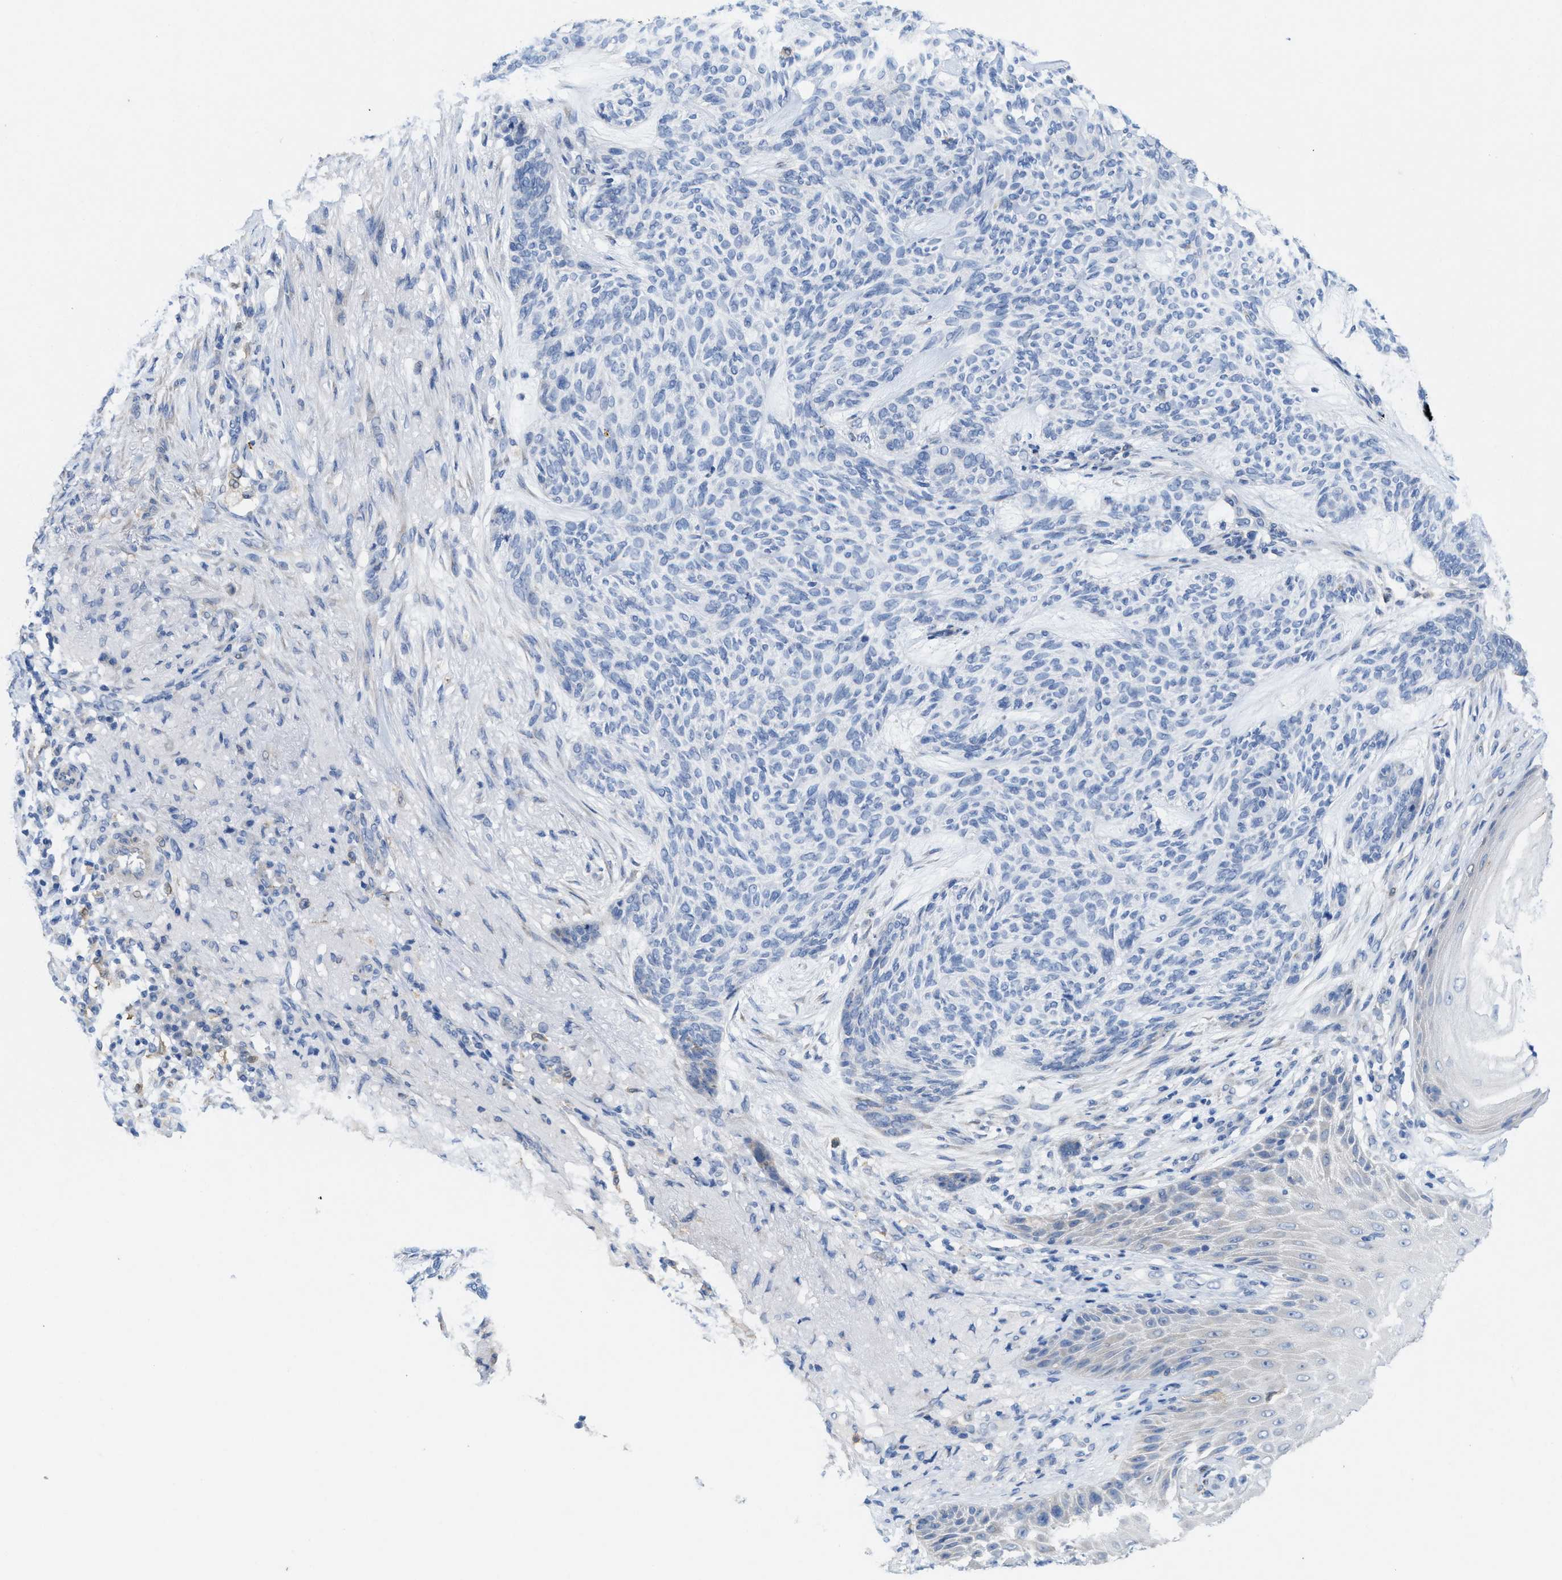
{"staining": {"intensity": "negative", "quantity": "none", "location": "none"}, "tissue": "skin cancer", "cell_type": "Tumor cells", "image_type": "cancer", "snomed": [{"axis": "morphology", "description": "Basal cell carcinoma"}, {"axis": "topography", "description": "Skin"}], "caption": "Immunohistochemical staining of basal cell carcinoma (skin) exhibits no significant staining in tumor cells.", "gene": "CPA2", "patient": {"sex": "male", "age": 55}}